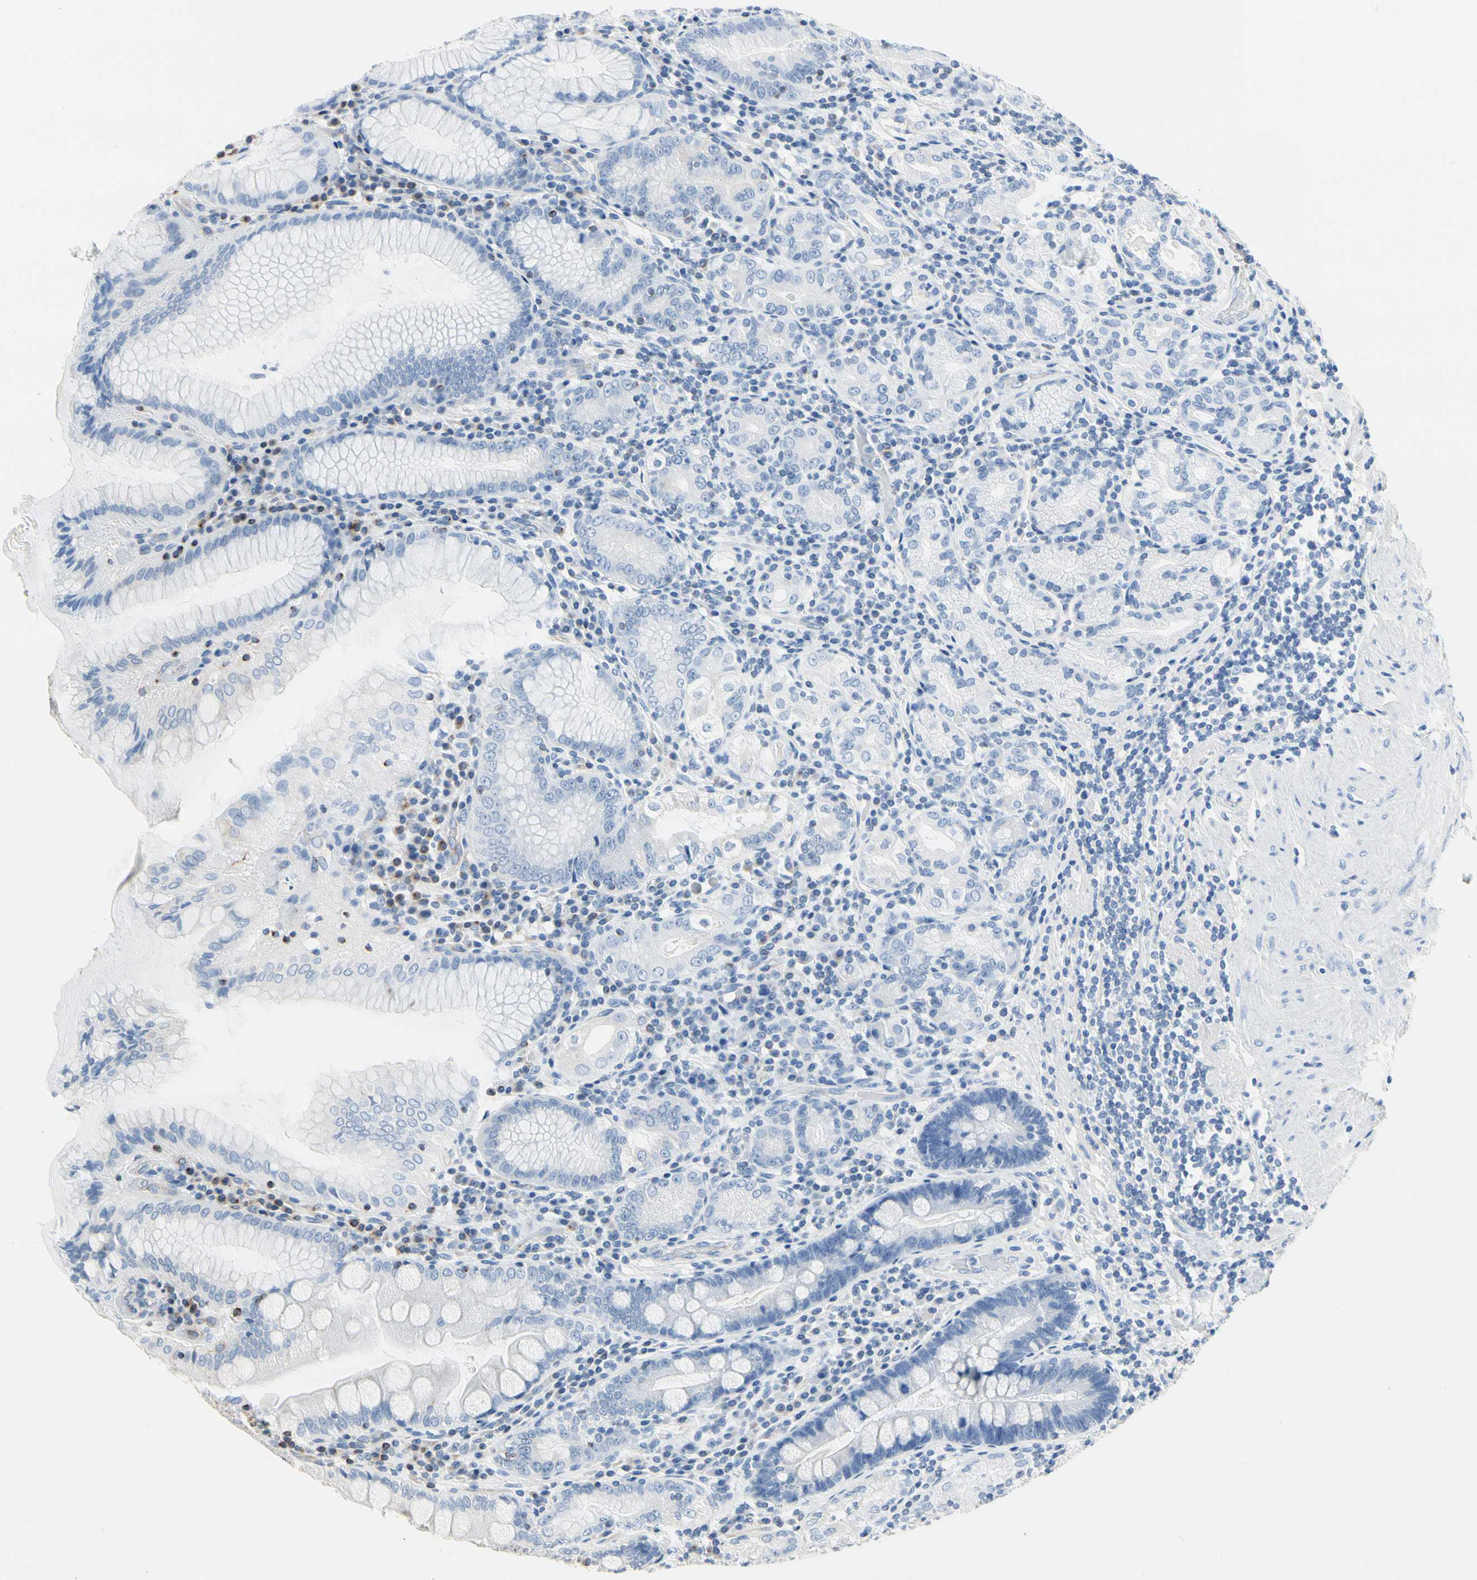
{"staining": {"intensity": "weak", "quantity": "<25%", "location": "cytoplasmic/membranous"}, "tissue": "stomach", "cell_type": "Glandular cells", "image_type": "normal", "snomed": [{"axis": "morphology", "description": "Normal tissue, NOS"}, {"axis": "topography", "description": "Stomach, lower"}], "caption": "This is an immunohistochemistry histopathology image of unremarkable human stomach. There is no staining in glandular cells.", "gene": "TUBA1A", "patient": {"sex": "female", "age": 76}}